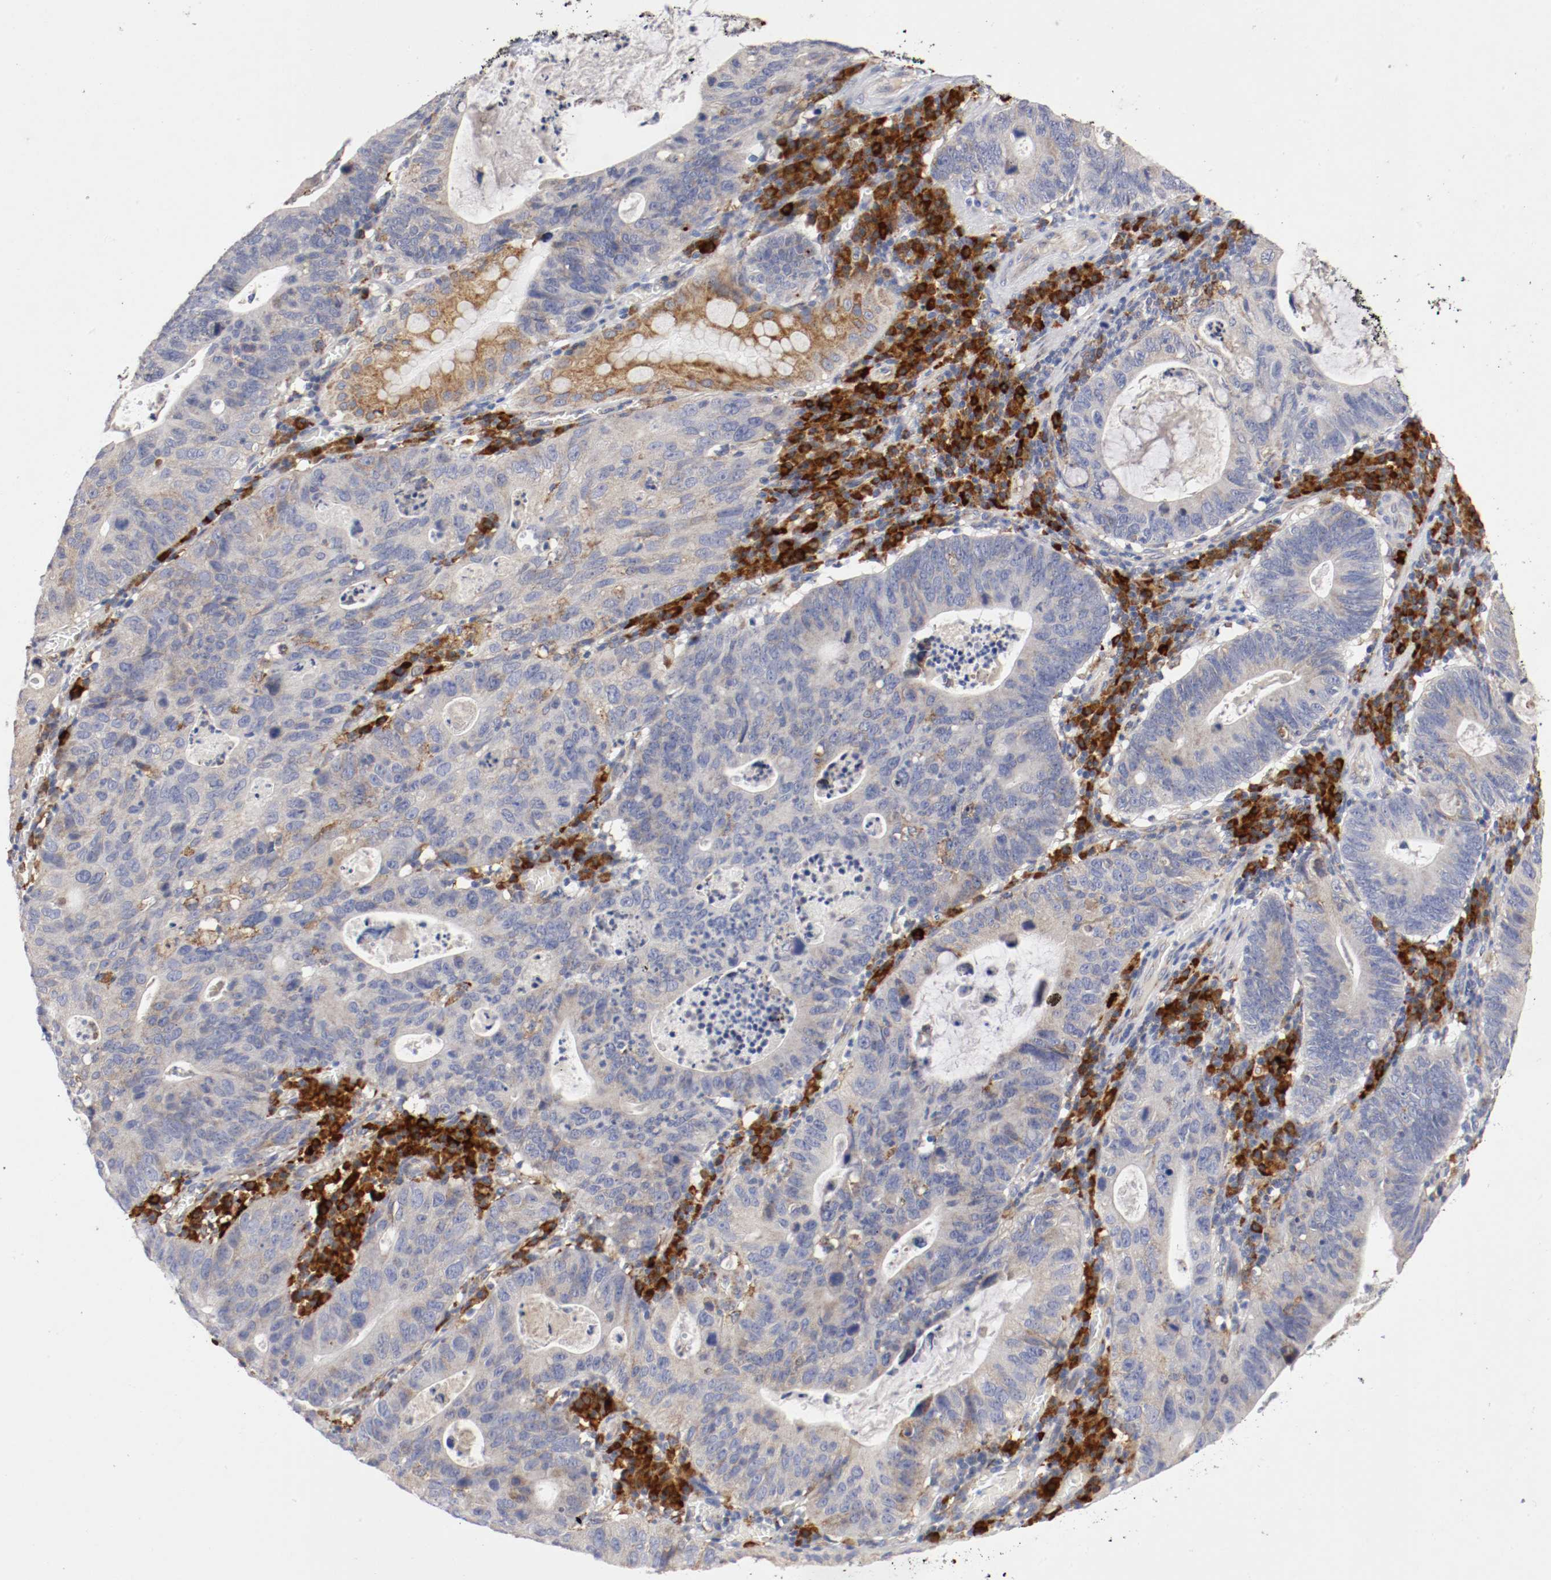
{"staining": {"intensity": "moderate", "quantity": "25%-75%", "location": "cytoplasmic/membranous"}, "tissue": "stomach cancer", "cell_type": "Tumor cells", "image_type": "cancer", "snomed": [{"axis": "morphology", "description": "Adenocarcinoma, NOS"}, {"axis": "topography", "description": "Stomach"}], "caption": "A brown stain labels moderate cytoplasmic/membranous staining of a protein in human stomach cancer (adenocarcinoma) tumor cells. (Brightfield microscopy of DAB IHC at high magnification).", "gene": "TRAF2", "patient": {"sex": "male", "age": 59}}